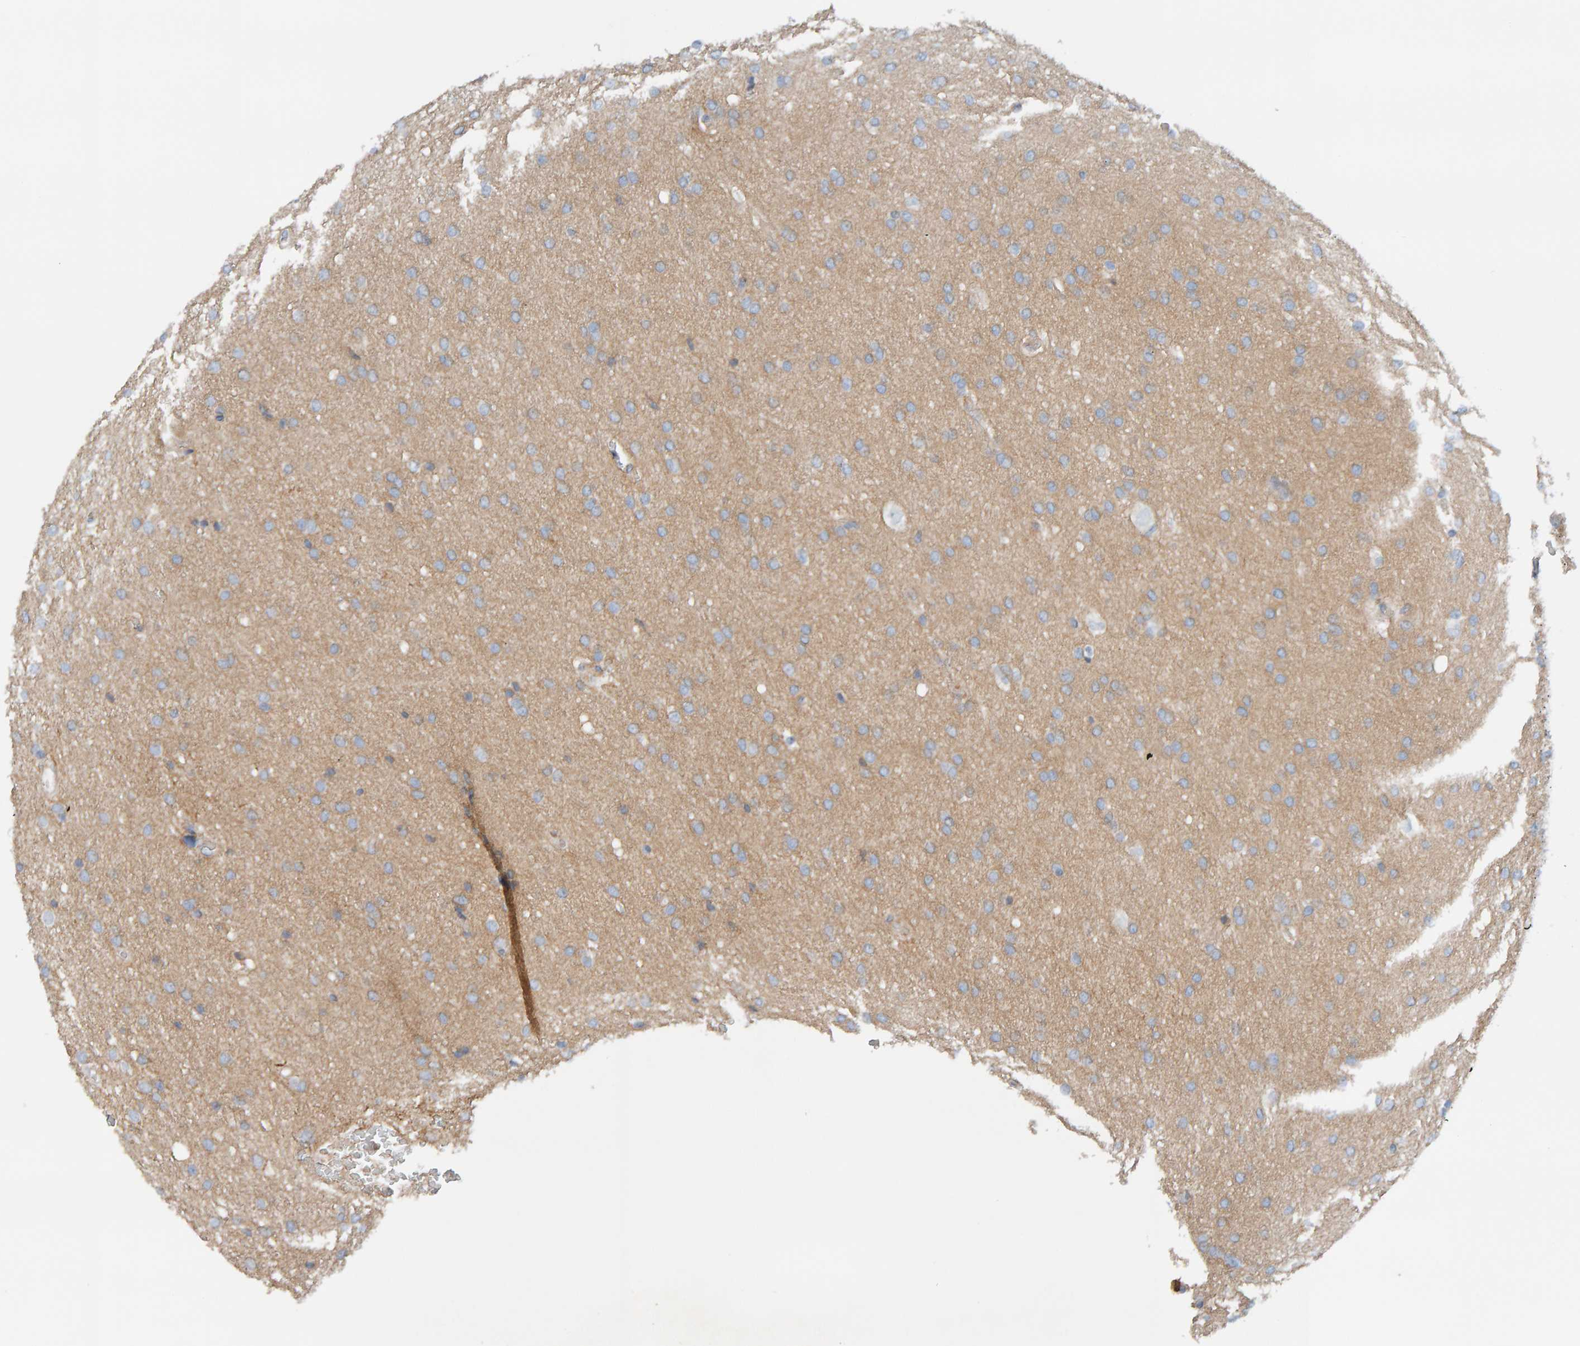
{"staining": {"intensity": "weak", "quantity": ">75%", "location": "cytoplasmic/membranous"}, "tissue": "glioma", "cell_type": "Tumor cells", "image_type": "cancer", "snomed": [{"axis": "morphology", "description": "Glioma, malignant, Low grade"}, {"axis": "topography", "description": "Brain"}], "caption": "The micrograph demonstrates a brown stain indicating the presence of a protein in the cytoplasmic/membranous of tumor cells in malignant low-grade glioma.", "gene": "FYN", "patient": {"sex": "female", "age": 37}}